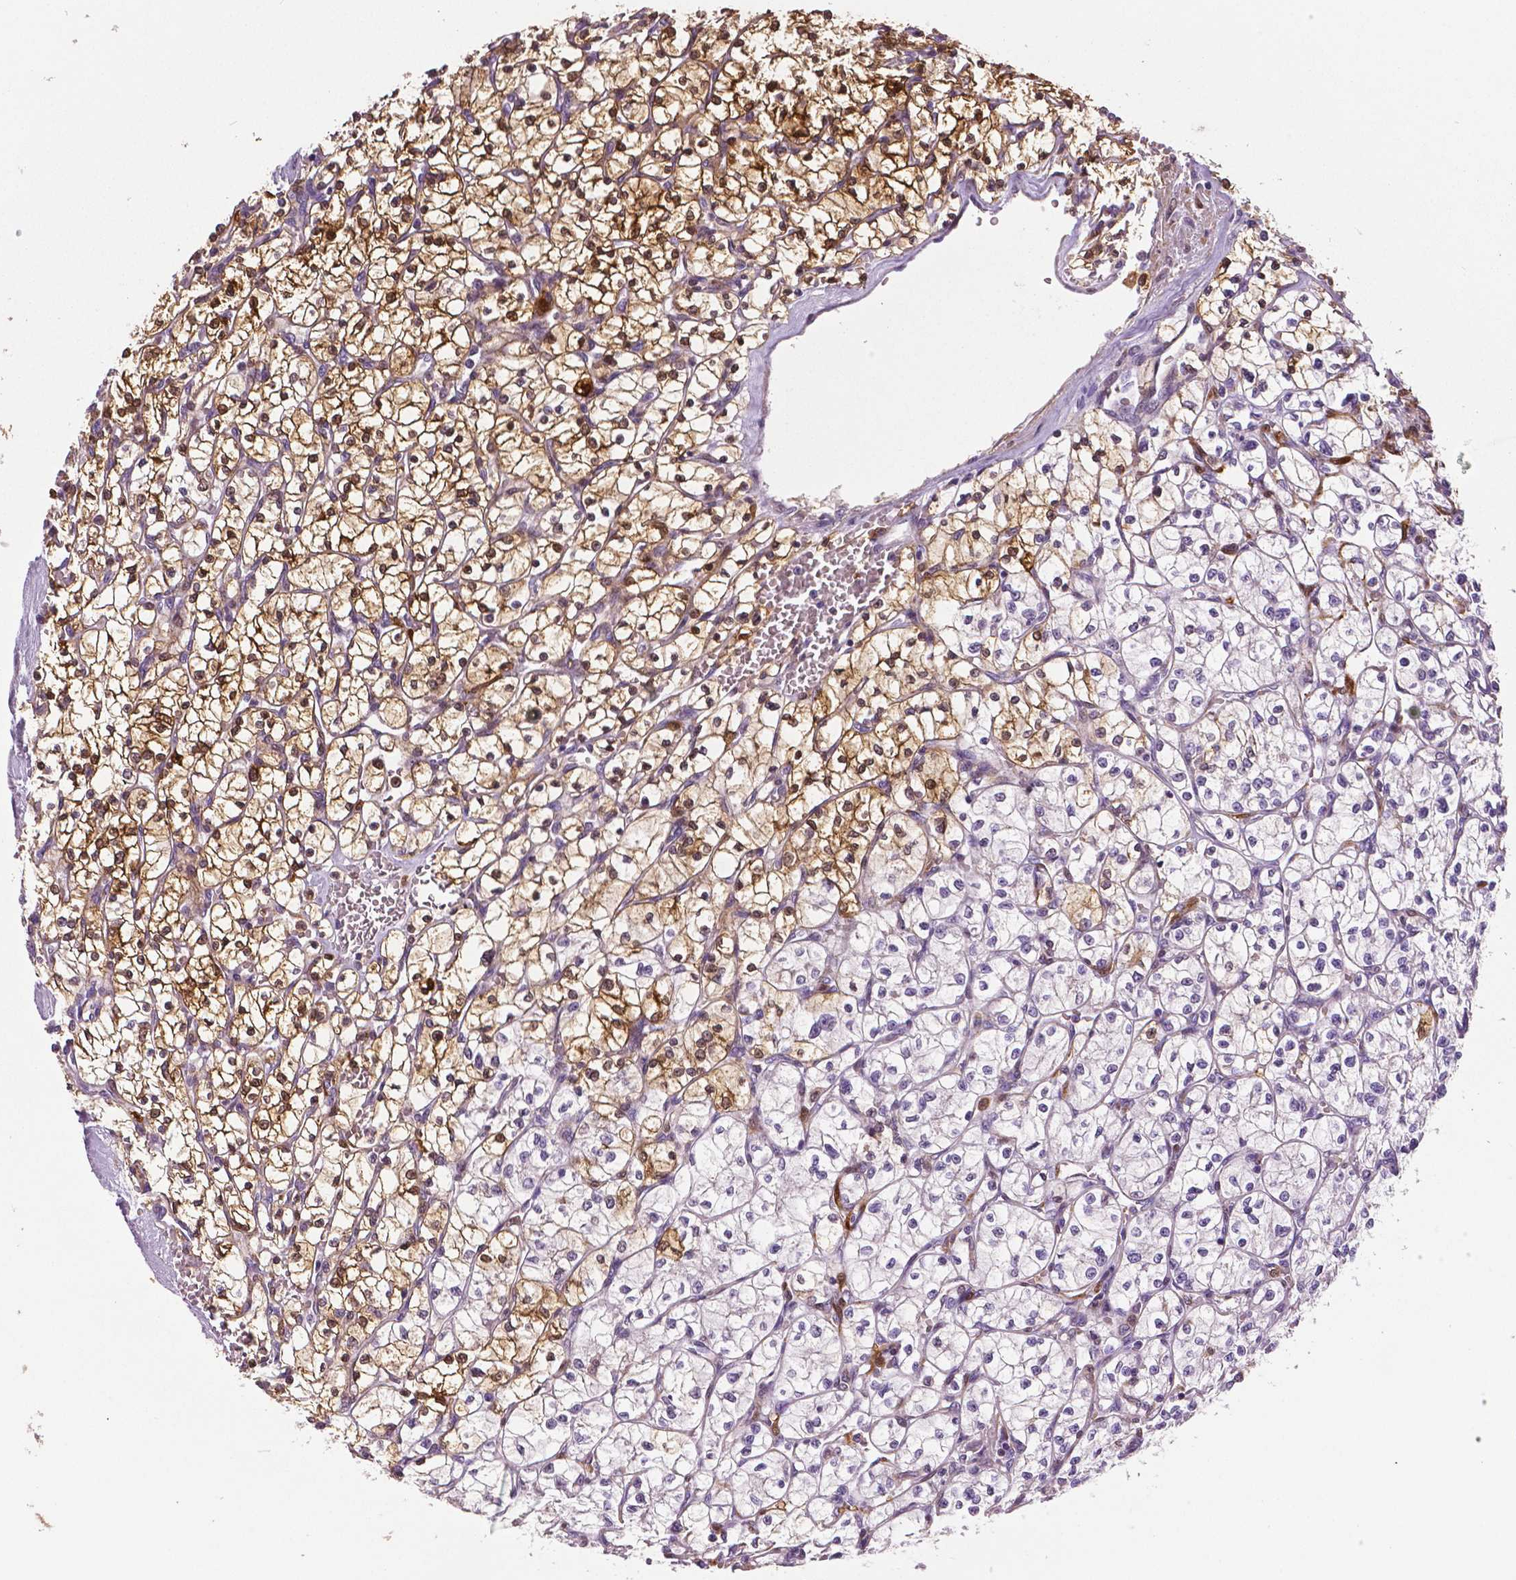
{"staining": {"intensity": "moderate", "quantity": "25%-75%", "location": "cytoplasmic/membranous"}, "tissue": "renal cancer", "cell_type": "Tumor cells", "image_type": "cancer", "snomed": [{"axis": "morphology", "description": "Adenocarcinoma, NOS"}, {"axis": "topography", "description": "Kidney"}], "caption": "Adenocarcinoma (renal) was stained to show a protein in brown. There is medium levels of moderate cytoplasmic/membranous expression in approximately 25%-75% of tumor cells.", "gene": "PHGDH", "patient": {"sex": "female", "age": 64}}